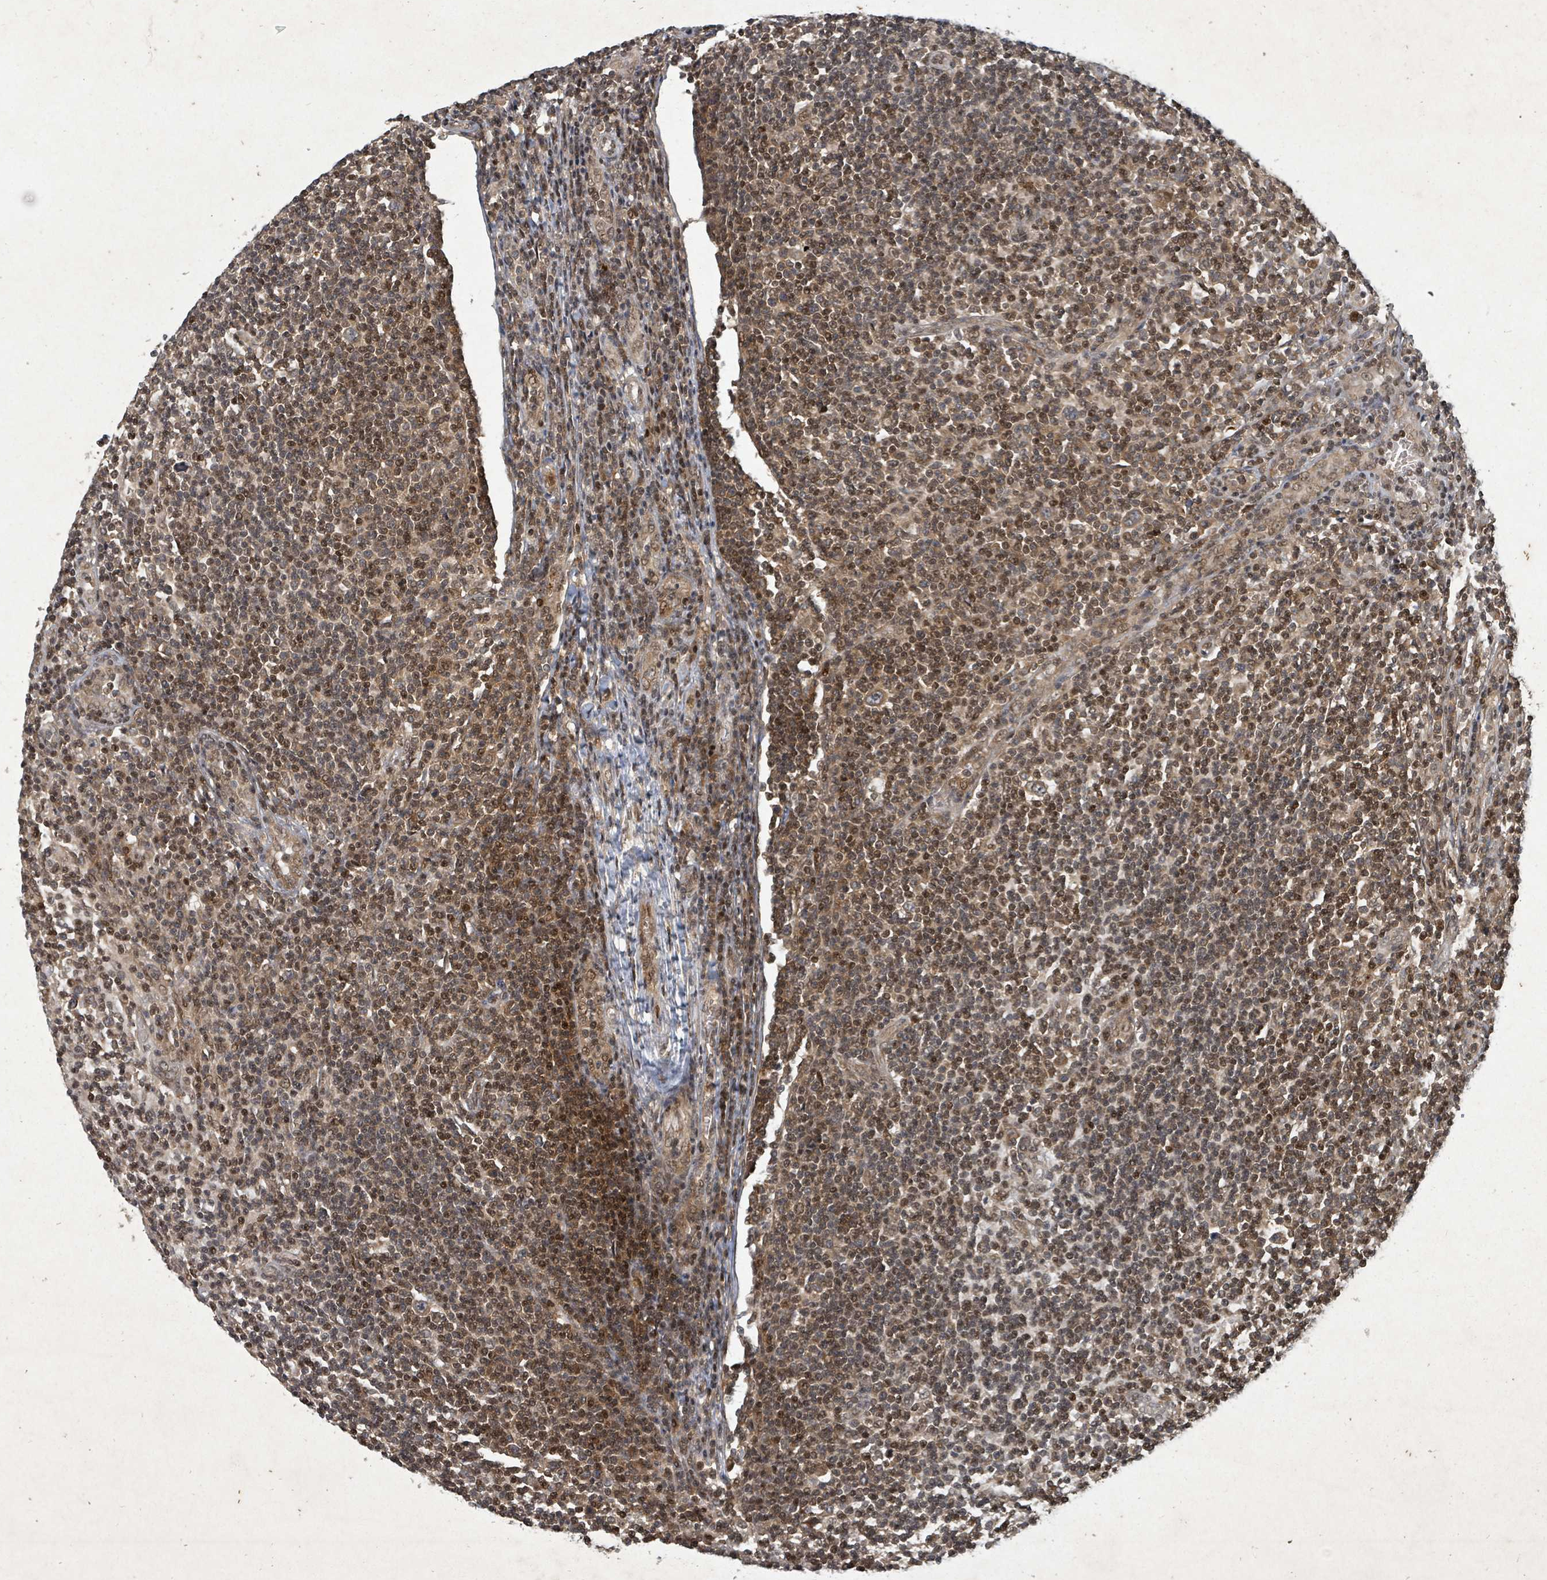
{"staining": {"intensity": "moderate", "quantity": ">75%", "location": "cytoplasmic/membranous"}, "tissue": "lymphoma", "cell_type": "Tumor cells", "image_type": "cancer", "snomed": [{"axis": "morphology", "description": "Hodgkin's disease, NOS"}, {"axis": "topography", "description": "Lymph node"}], "caption": "Hodgkin's disease stained for a protein reveals moderate cytoplasmic/membranous positivity in tumor cells. Ihc stains the protein in brown and the nuclei are stained blue.", "gene": "KDM4E", "patient": {"sex": "male", "age": 83}}